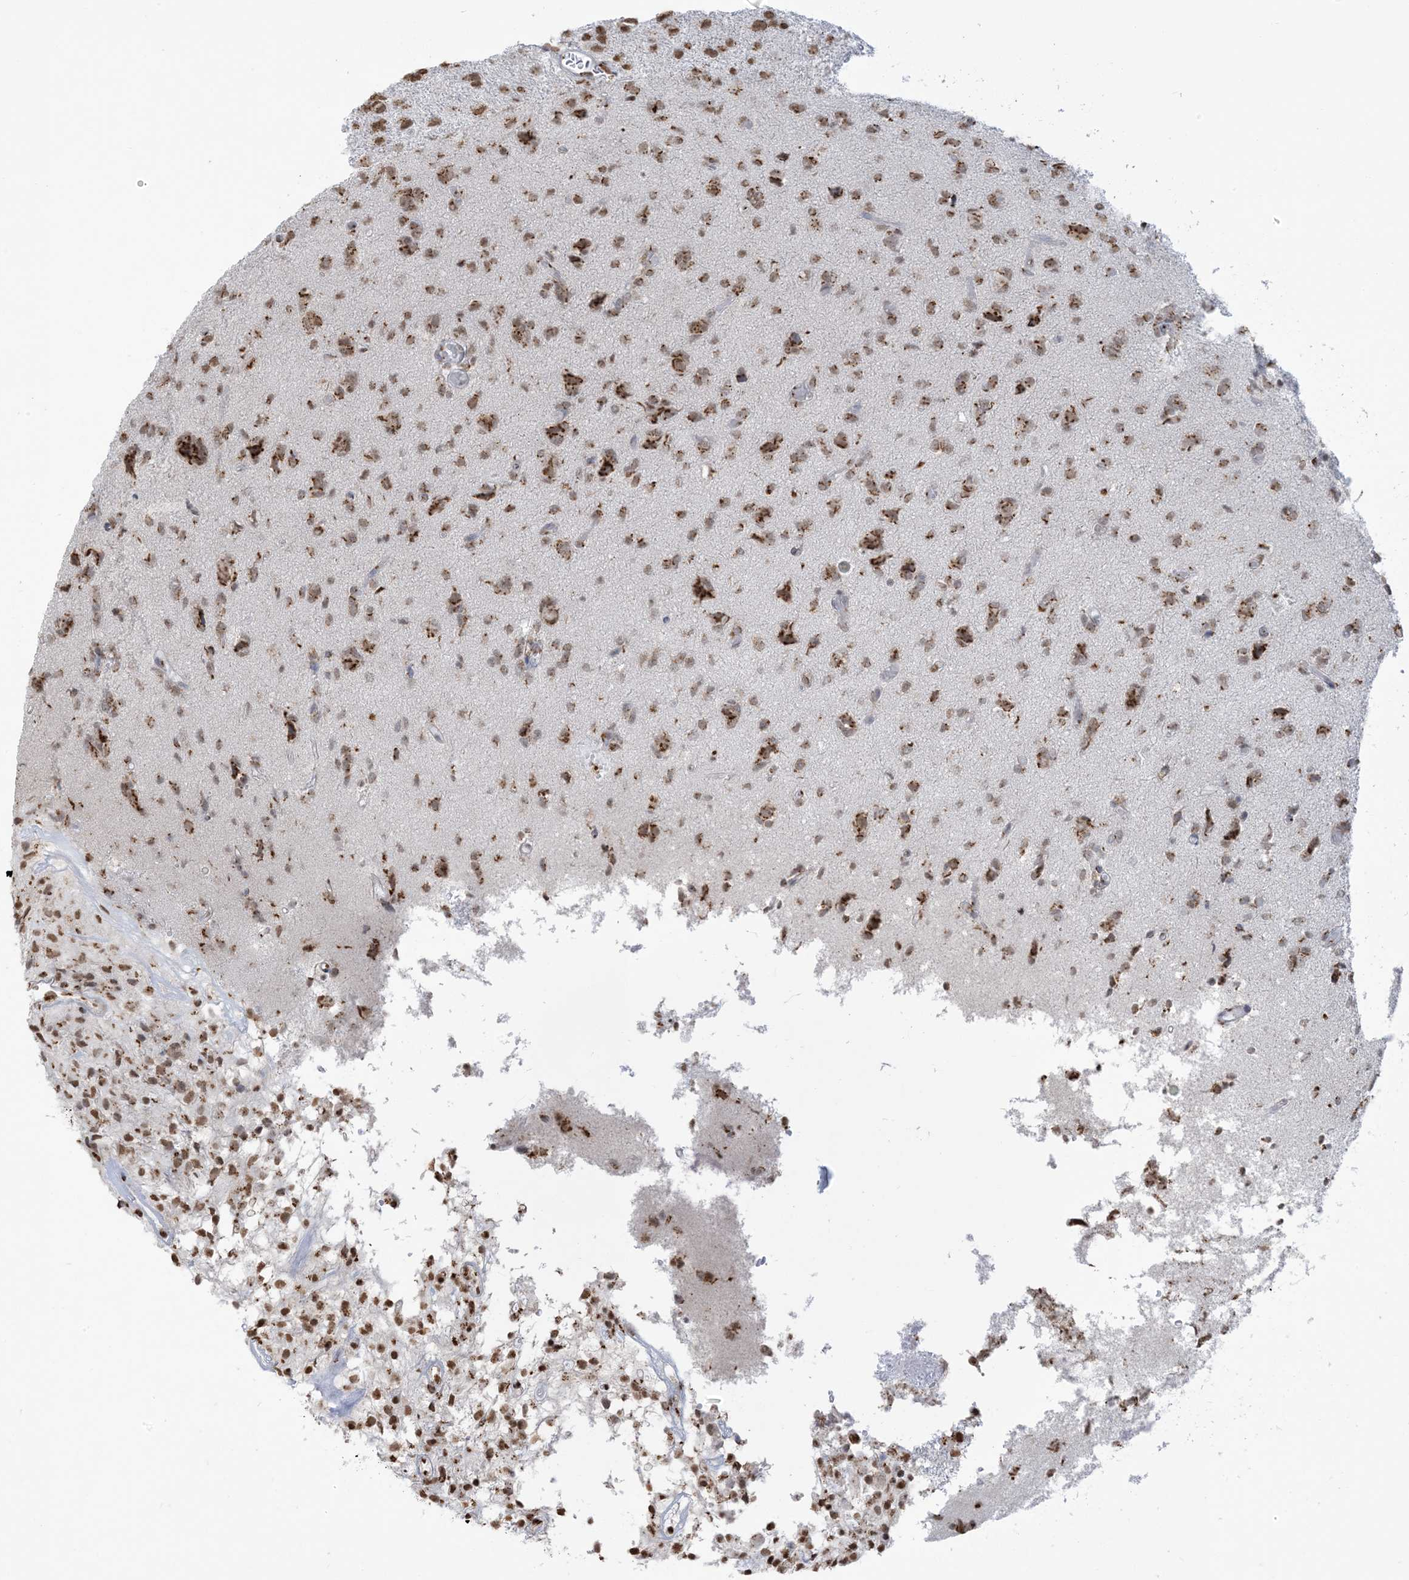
{"staining": {"intensity": "moderate", "quantity": ">75%", "location": "cytoplasmic/membranous,nuclear"}, "tissue": "glioma", "cell_type": "Tumor cells", "image_type": "cancer", "snomed": [{"axis": "morphology", "description": "Glioma, malignant, High grade"}, {"axis": "topography", "description": "Brain"}], "caption": "Tumor cells display medium levels of moderate cytoplasmic/membranous and nuclear staining in approximately >75% of cells in human malignant glioma (high-grade).", "gene": "GPR107", "patient": {"sex": "female", "age": 59}}